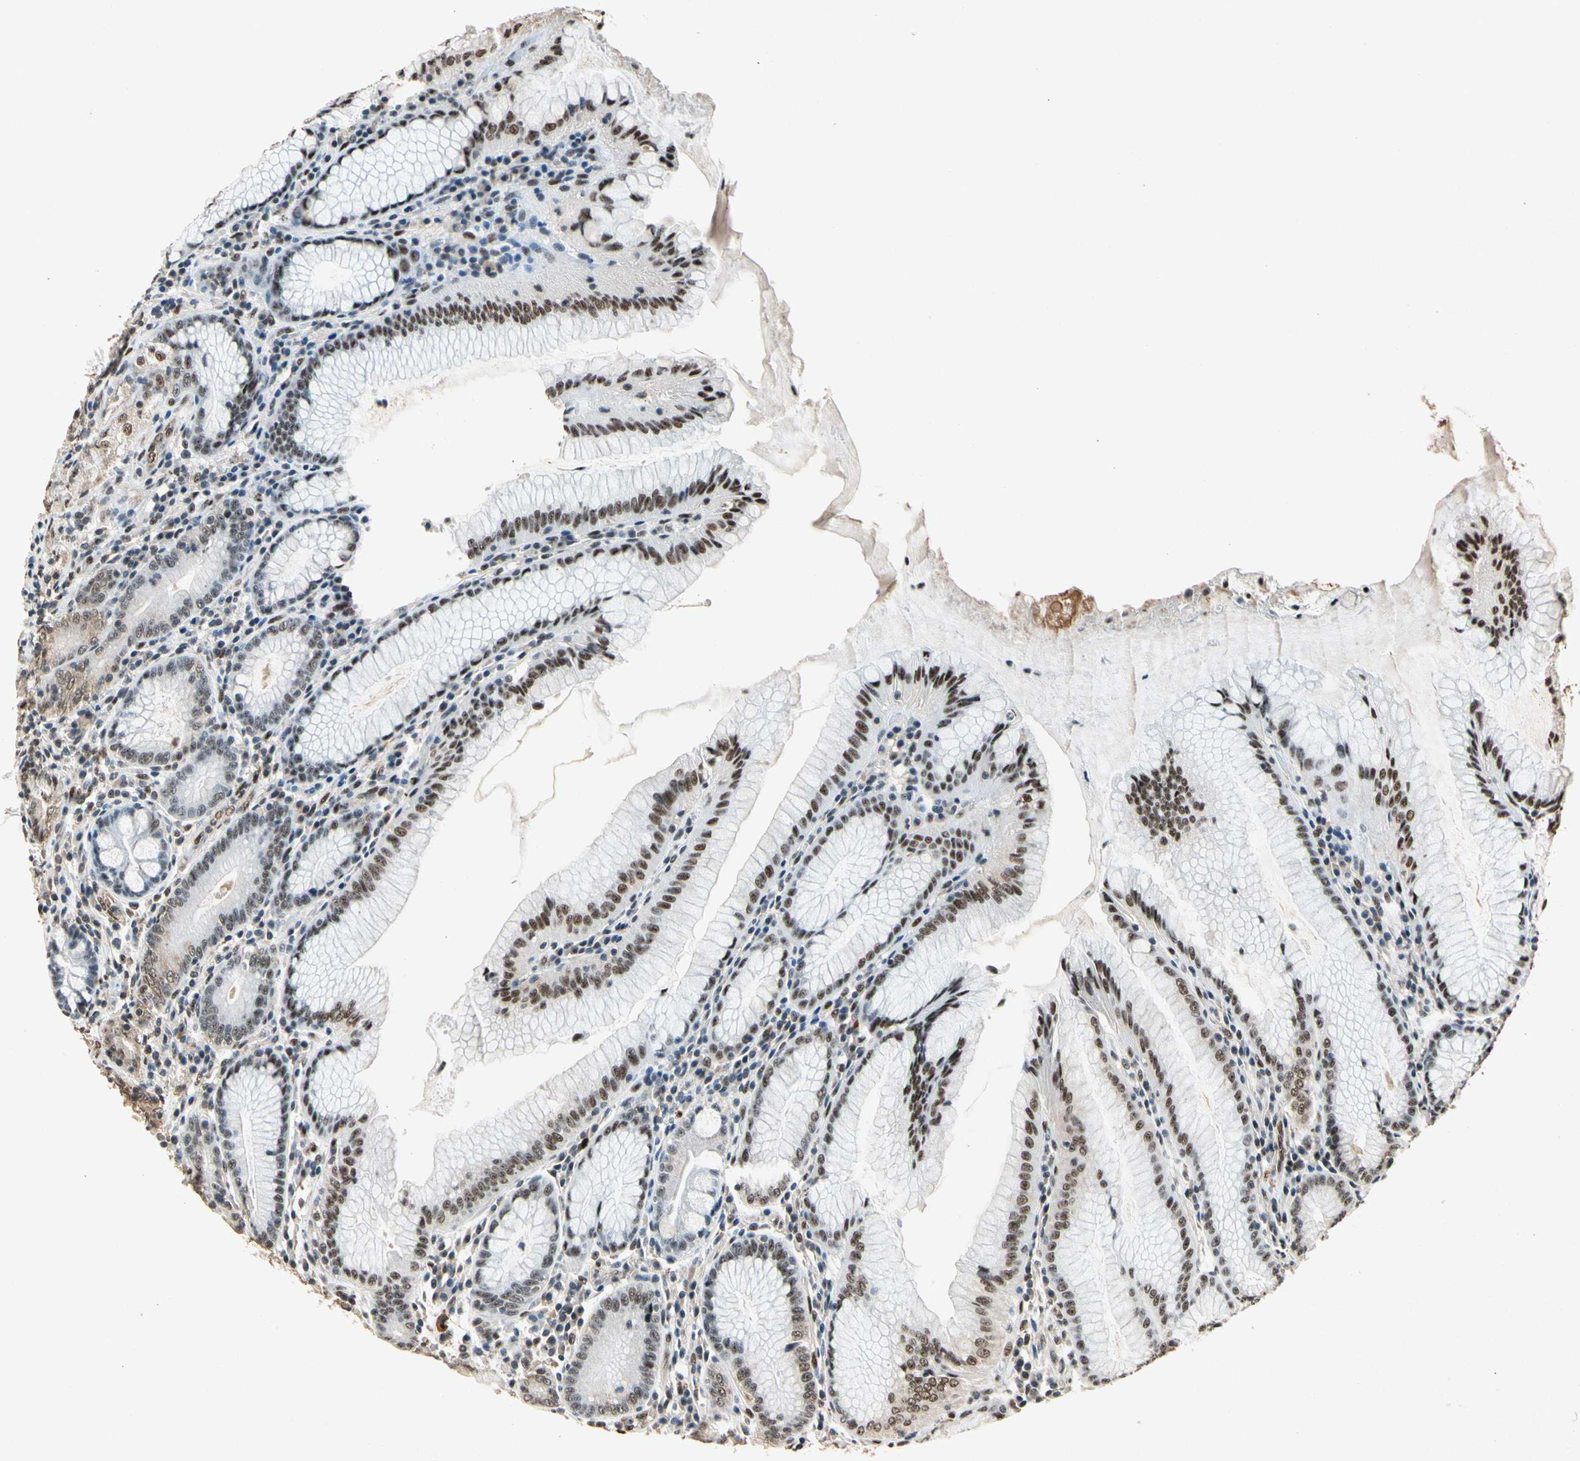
{"staining": {"intensity": "moderate", "quantity": ">75%", "location": "cytoplasmic/membranous,nuclear"}, "tissue": "stomach", "cell_type": "Glandular cells", "image_type": "normal", "snomed": [{"axis": "morphology", "description": "Normal tissue, NOS"}, {"axis": "topography", "description": "Stomach, lower"}], "caption": "The immunohistochemical stain labels moderate cytoplasmic/membranous,nuclear expression in glandular cells of benign stomach.", "gene": "PML", "patient": {"sex": "female", "age": 76}}